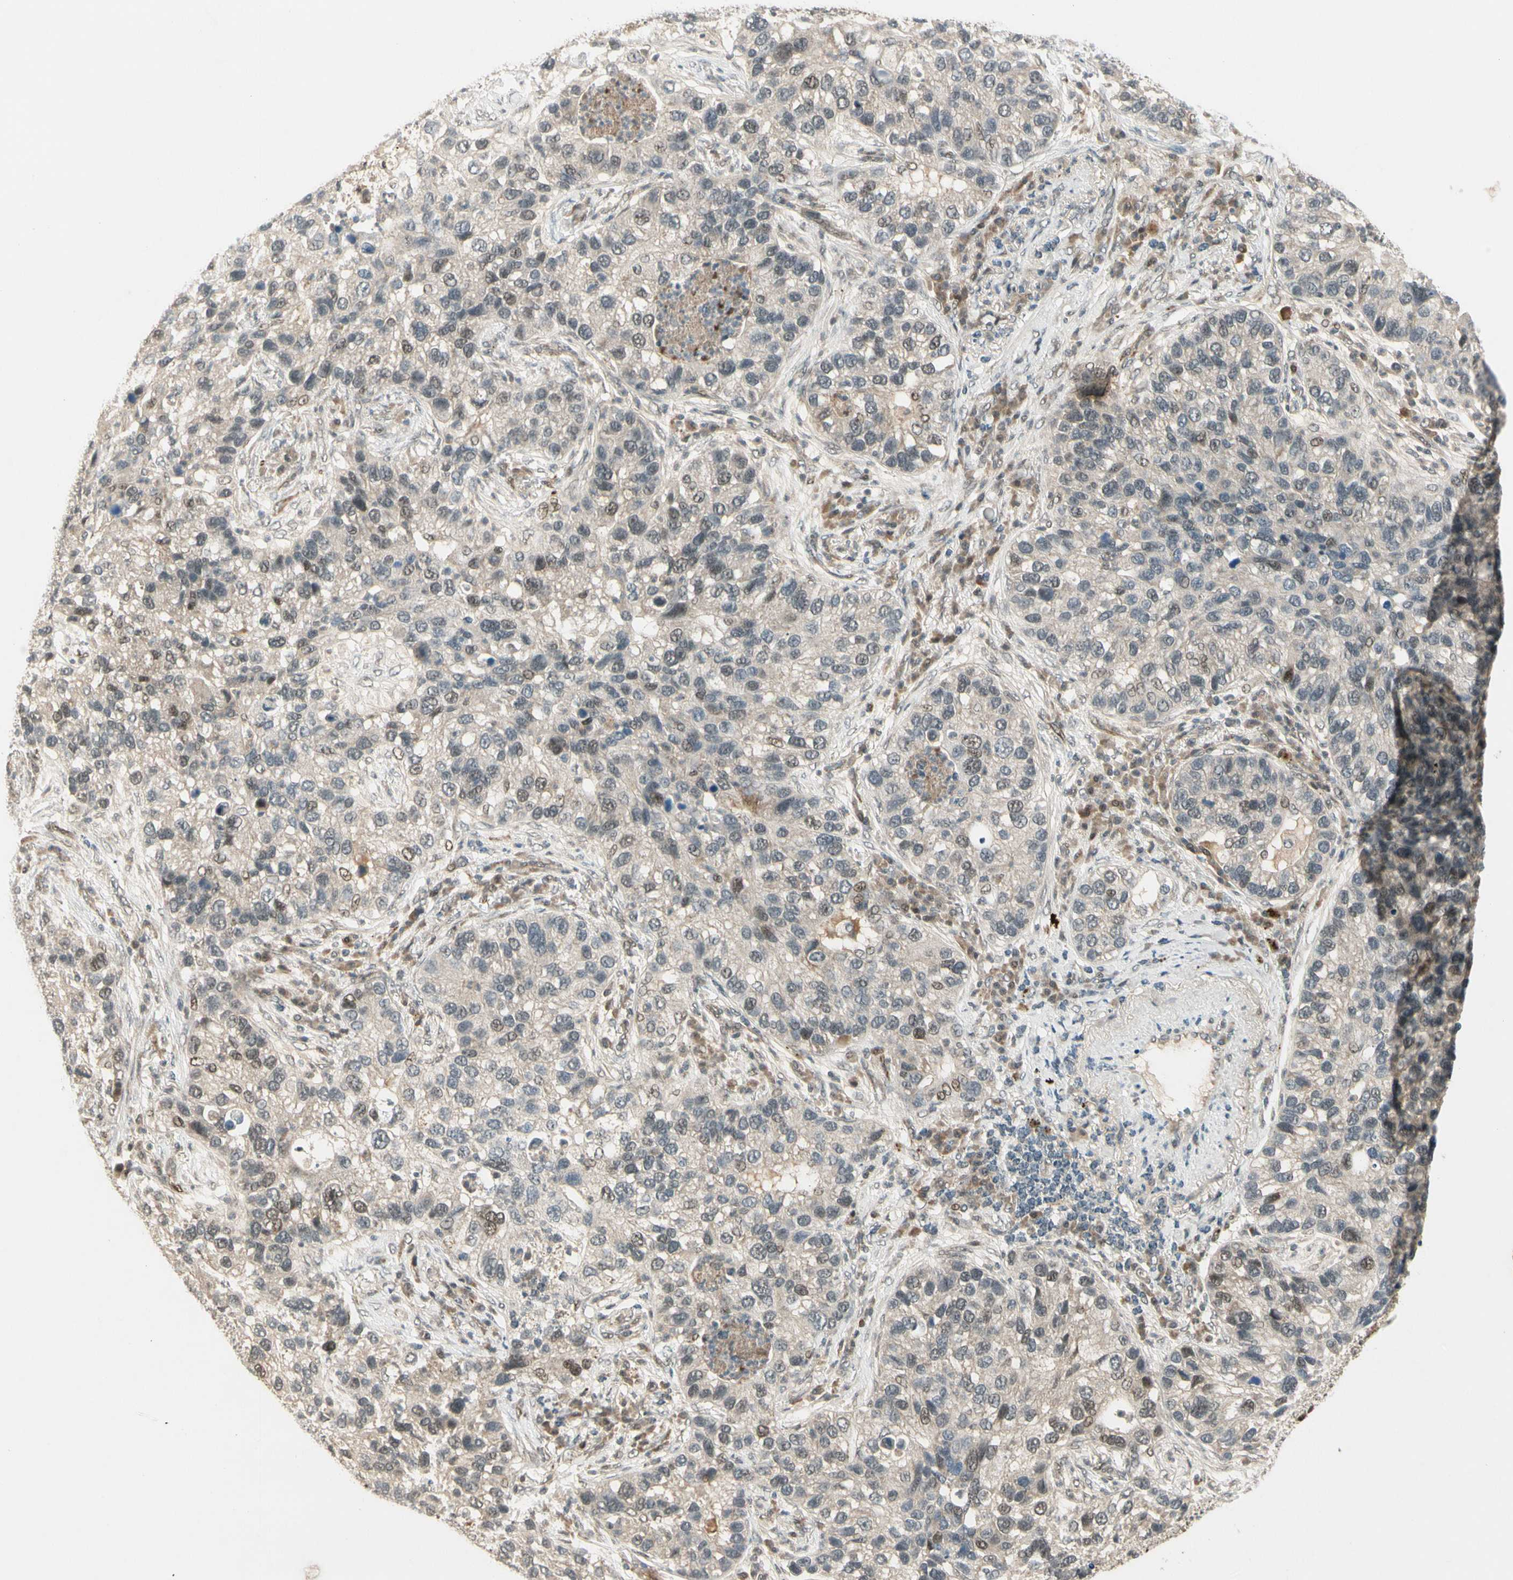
{"staining": {"intensity": "weak", "quantity": "<25%", "location": "nuclear"}, "tissue": "lung cancer", "cell_type": "Tumor cells", "image_type": "cancer", "snomed": [{"axis": "morphology", "description": "Normal tissue, NOS"}, {"axis": "morphology", "description": "Adenocarcinoma, NOS"}, {"axis": "topography", "description": "Bronchus"}, {"axis": "topography", "description": "Lung"}], "caption": "The photomicrograph shows no staining of tumor cells in lung cancer.", "gene": "CDK11A", "patient": {"sex": "male", "age": 54}}